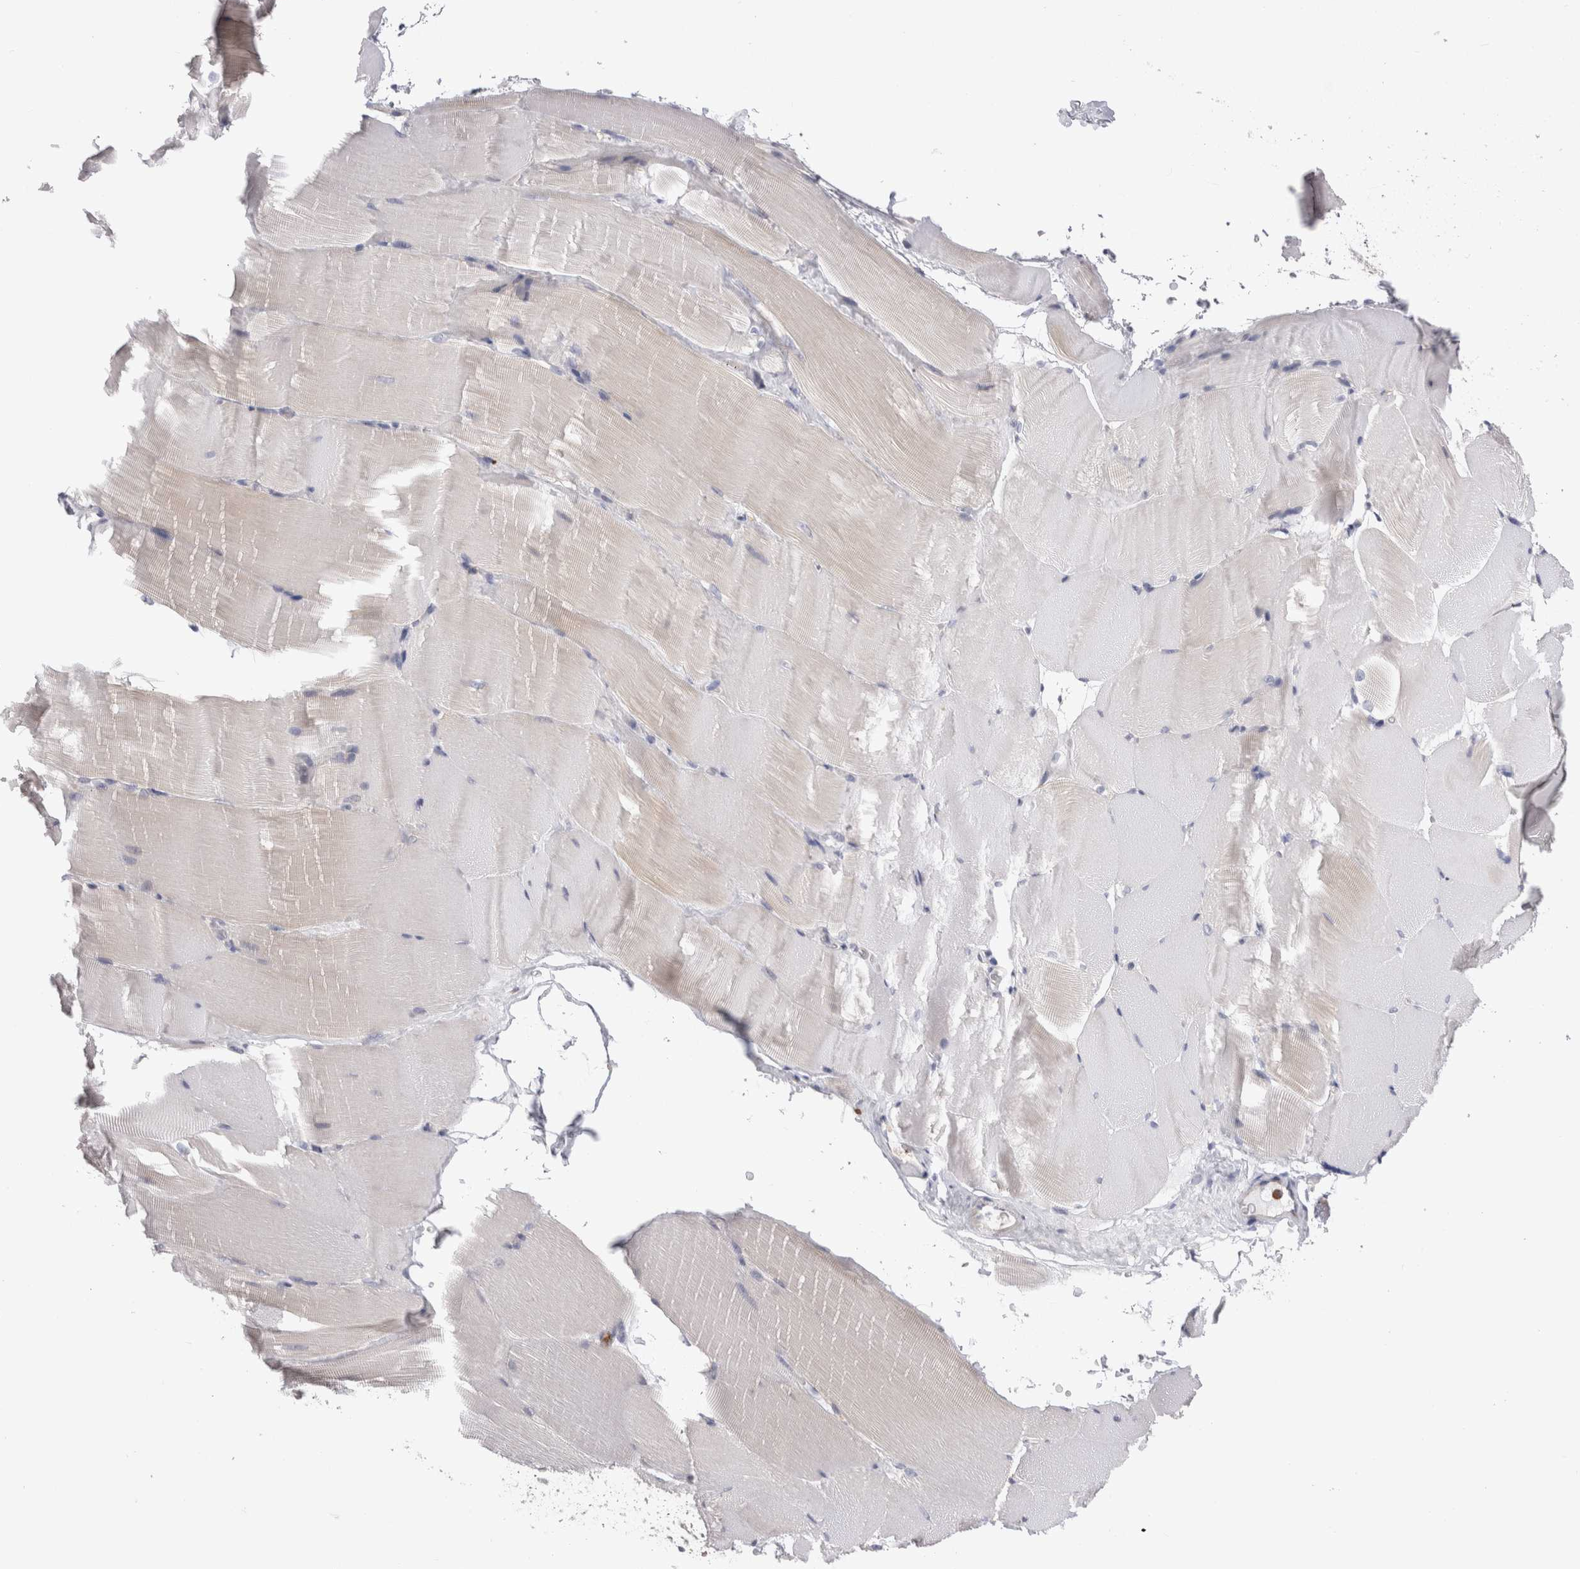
{"staining": {"intensity": "negative", "quantity": "none", "location": "none"}, "tissue": "skeletal muscle", "cell_type": "Myocytes", "image_type": "normal", "snomed": [{"axis": "morphology", "description": "Normal tissue, NOS"}, {"axis": "topography", "description": "Skeletal muscle"}, {"axis": "topography", "description": "Parathyroid gland"}], "caption": "Immunohistochemical staining of unremarkable skeletal muscle exhibits no significant positivity in myocytes. Nuclei are stained in blue.", "gene": "RAB11FIP1", "patient": {"sex": "female", "age": 37}}